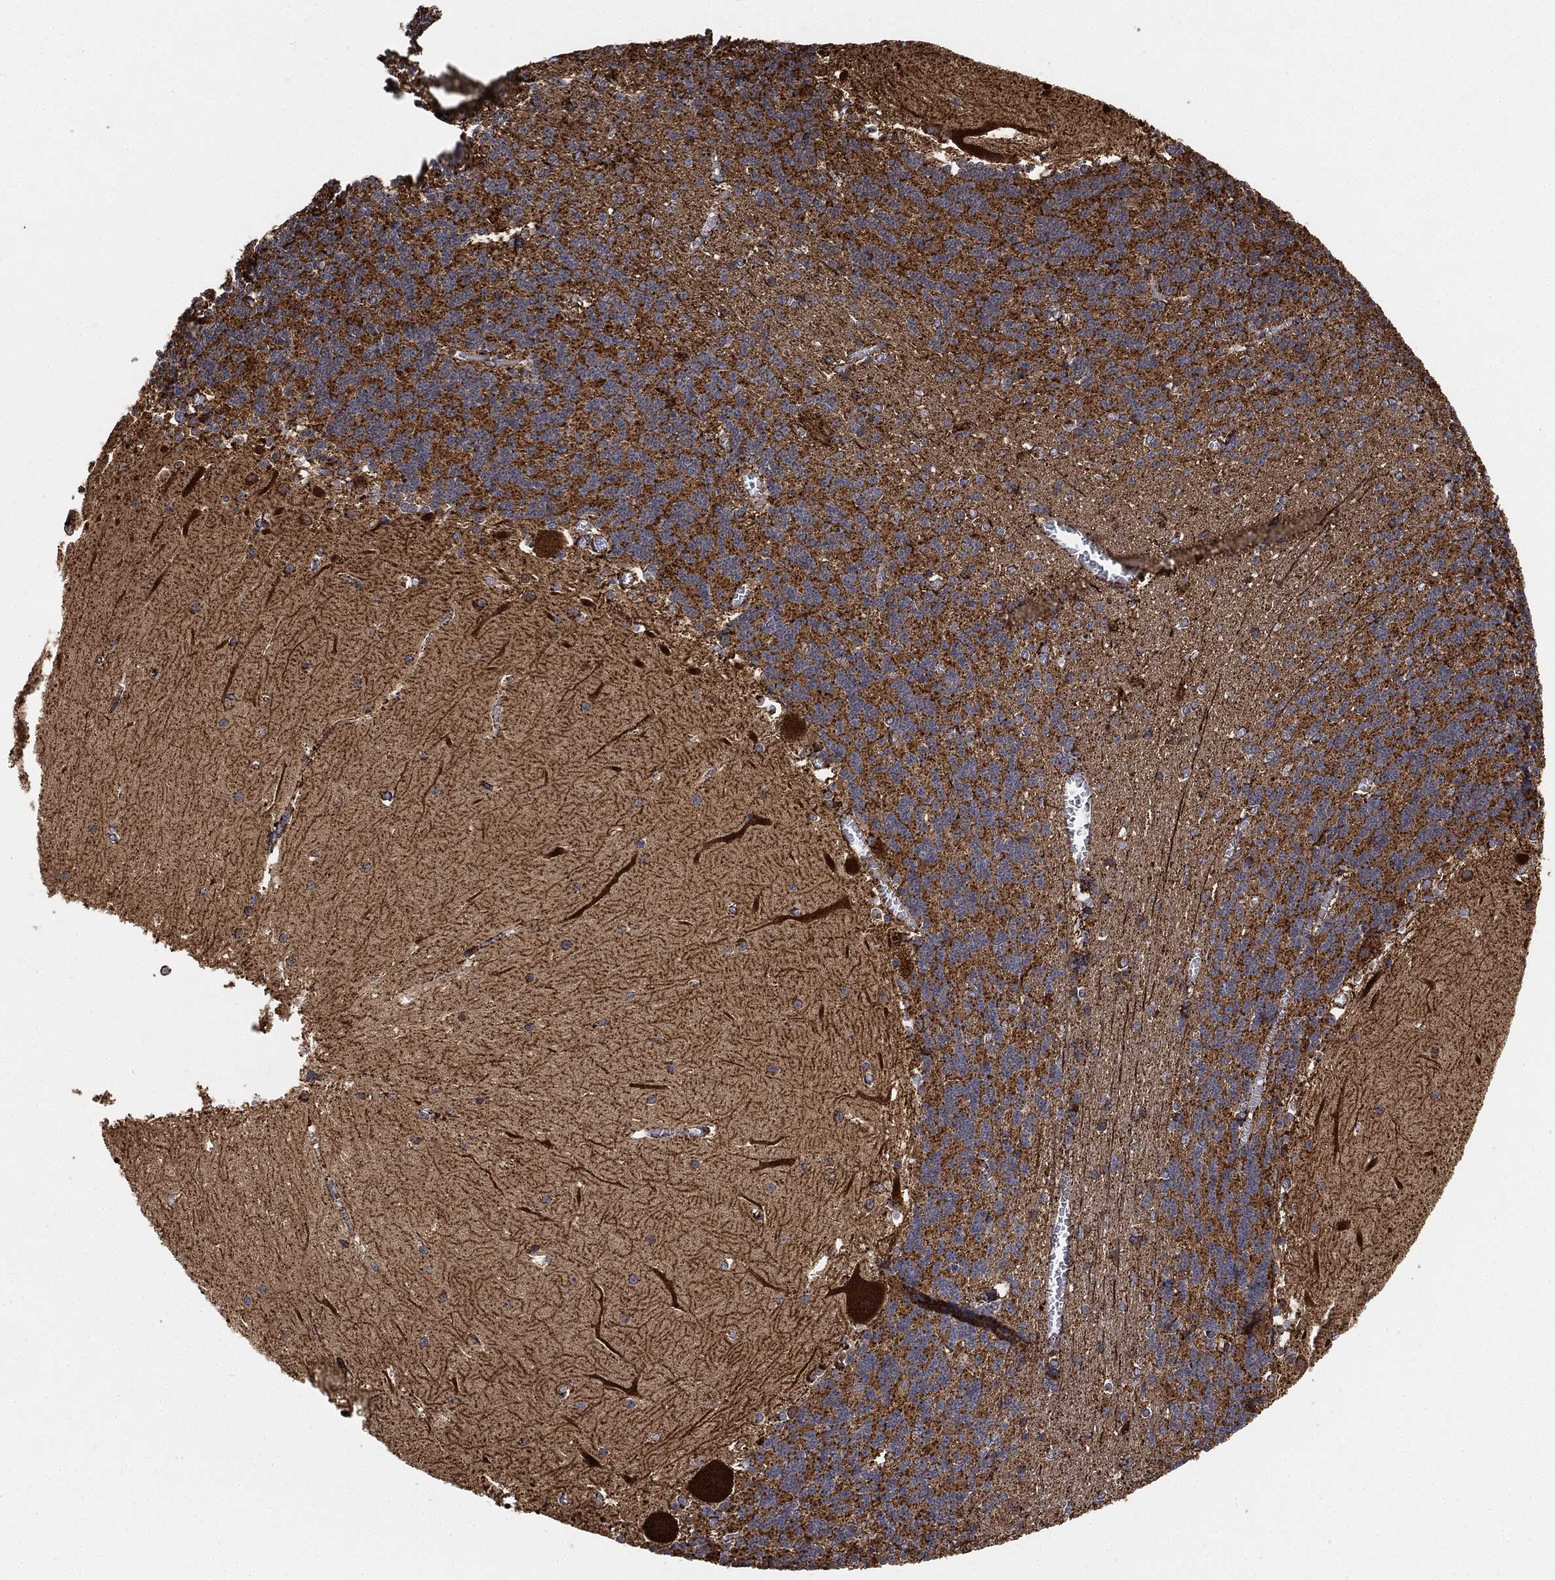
{"staining": {"intensity": "negative", "quantity": "none", "location": "none"}, "tissue": "cerebellum", "cell_type": "Cells in granular layer", "image_type": "normal", "snomed": [{"axis": "morphology", "description": "Normal tissue, NOS"}, {"axis": "topography", "description": "Cerebellum"}], "caption": "Immunohistochemical staining of normal human cerebellum displays no significant expression in cells in granular layer. (Immunohistochemistry, brightfield microscopy, high magnification).", "gene": "SLC38A7", "patient": {"sex": "male", "age": 37}}